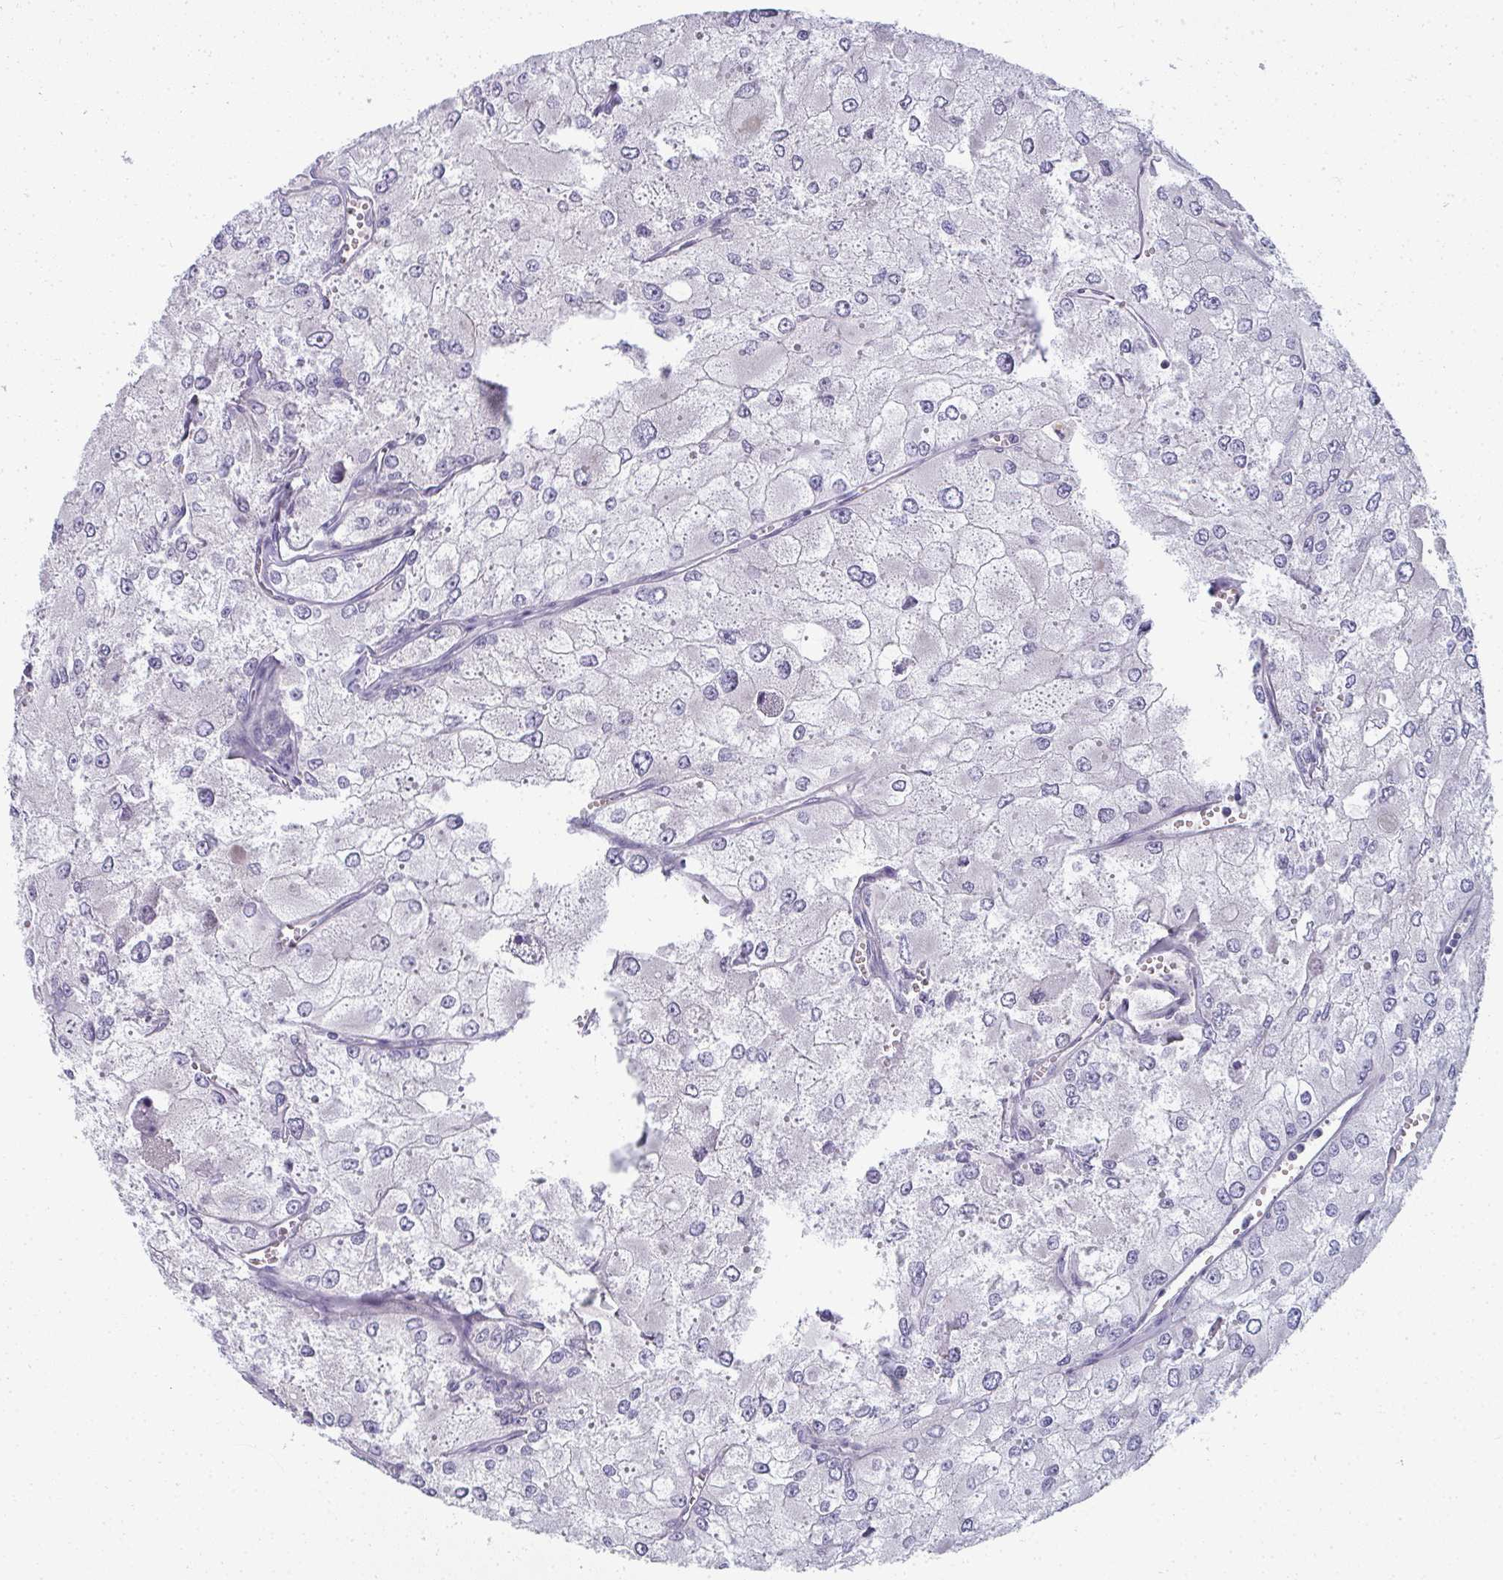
{"staining": {"intensity": "negative", "quantity": "none", "location": "none"}, "tissue": "renal cancer", "cell_type": "Tumor cells", "image_type": "cancer", "snomed": [{"axis": "morphology", "description": "Adenocarcinoma, NOS"}, {"axis": "topography", "description": "Kidney"}], "caption": "Tumor cells show no significant protein positivity in adenocarcinoma (renal). (DAB (3,3'-diaminobenzidine) immunohistochemistry (IHC) visualized using brightfield microscopy, high magnification).", "gene": "SHB", "patient": {"sex": "female", "age": 70}}